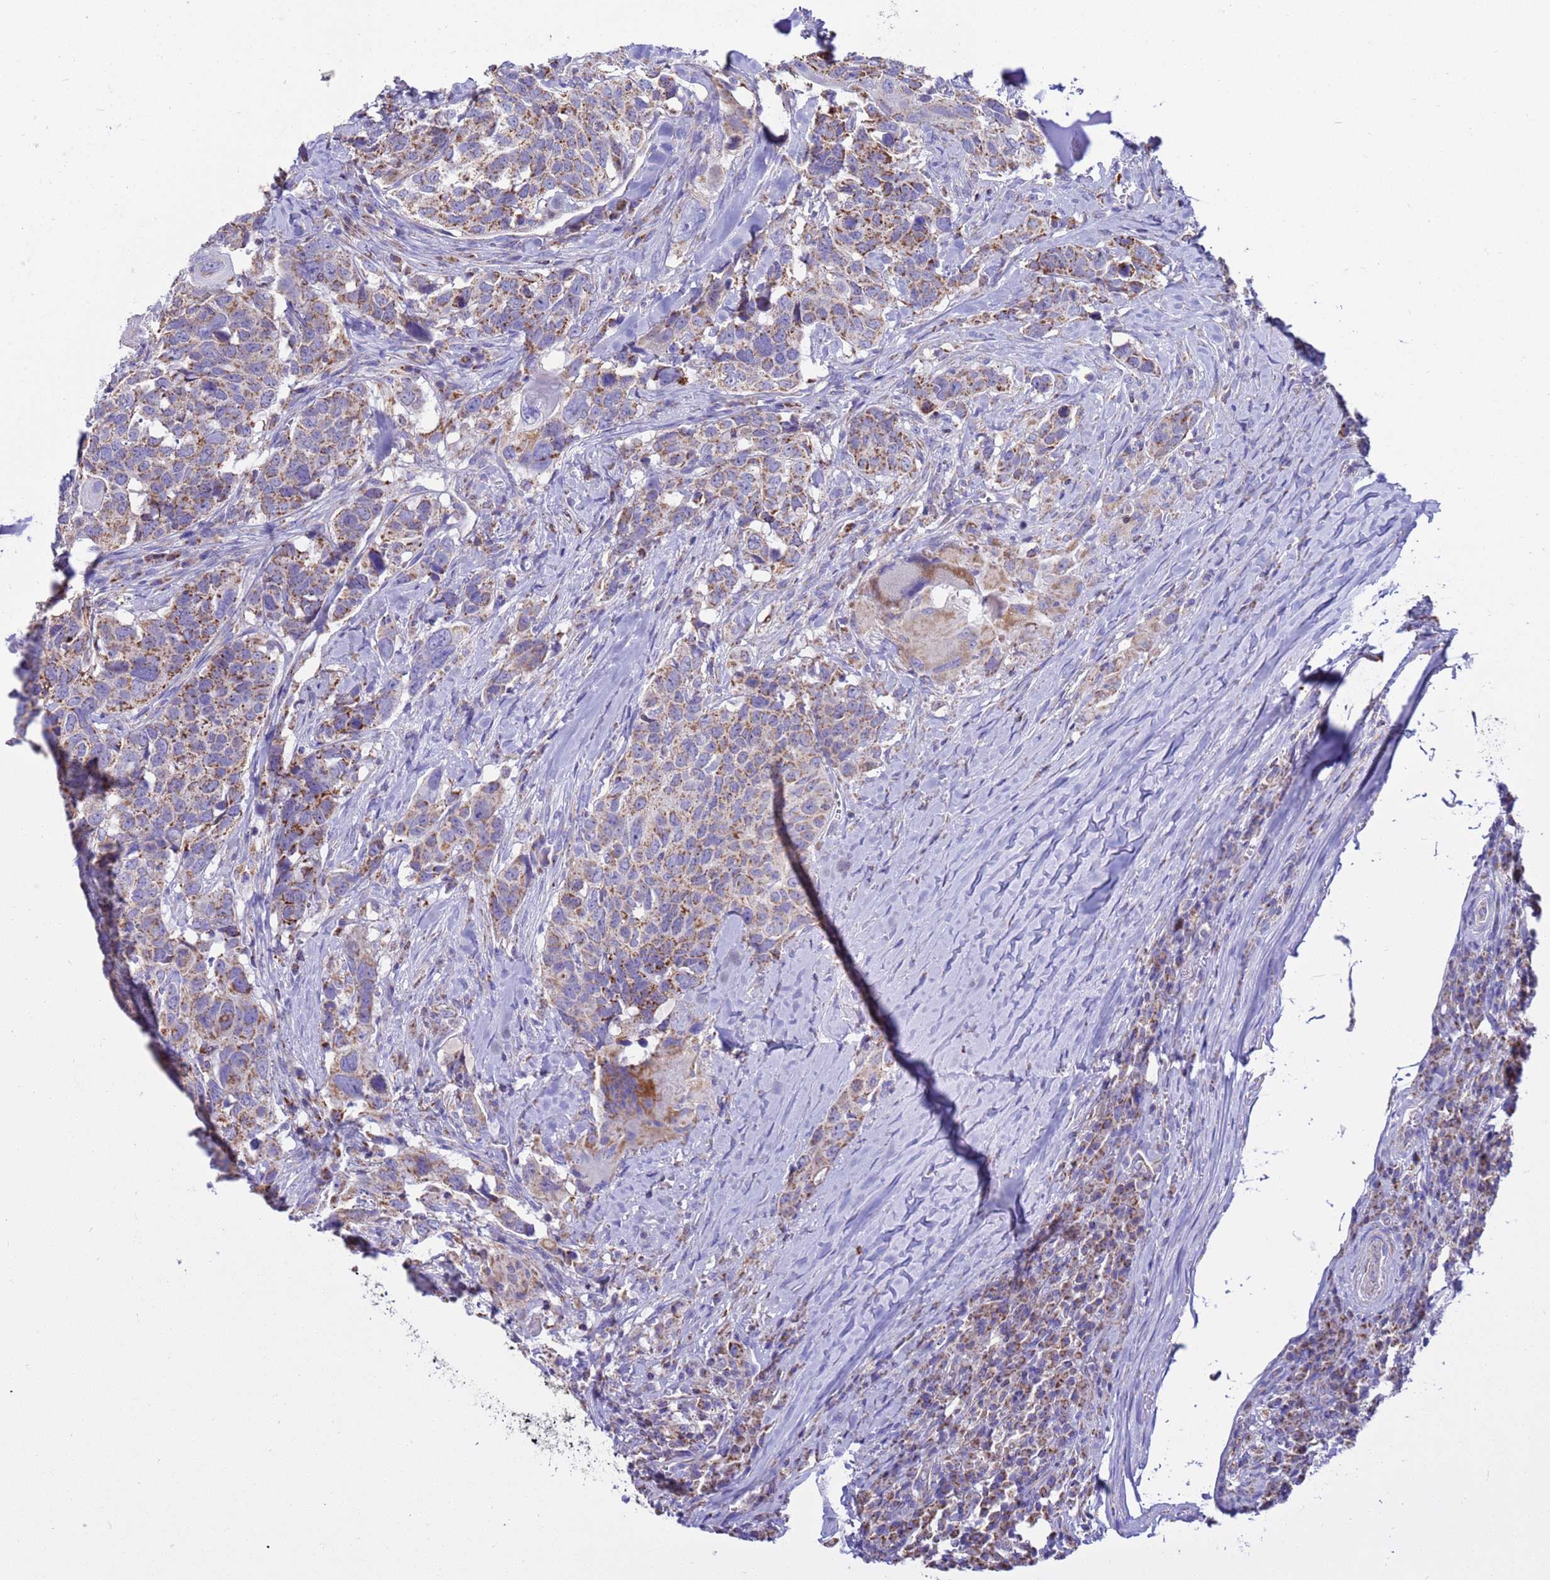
{"staining": {"intensity": "moderate", "quantity": "25%-75%", "location": "cytoplasmic/membranous"}, "tissue": "head and neck cancer", "cell_type": "Tumor cells", "image_type": "cancer", "snomed": [{"axis": "morphology", "description": "Normal tissue, NOS"}, {"axis": "morphology", "description": "Squamous cell carcinoma, NOS"}, {"axis": "topography", "description": "Skeletal muscle"}, {"axis": "topography", "description": "Vascular tissue"}, {"axis": "topography", "description": "Peripheral nerve tissue"}, {"axis": "topography", "description": "Head-Neck"}], "caption": "Moderate cytoplasmic/membranous positivity for a protein is appreciated in approximately 25%-75% of tumor cells of squamous cell carcinoma (head and neck) using immunohistochemistry.", "gene": "RNF165", "patient": {"sex": "male", "age": 66}}